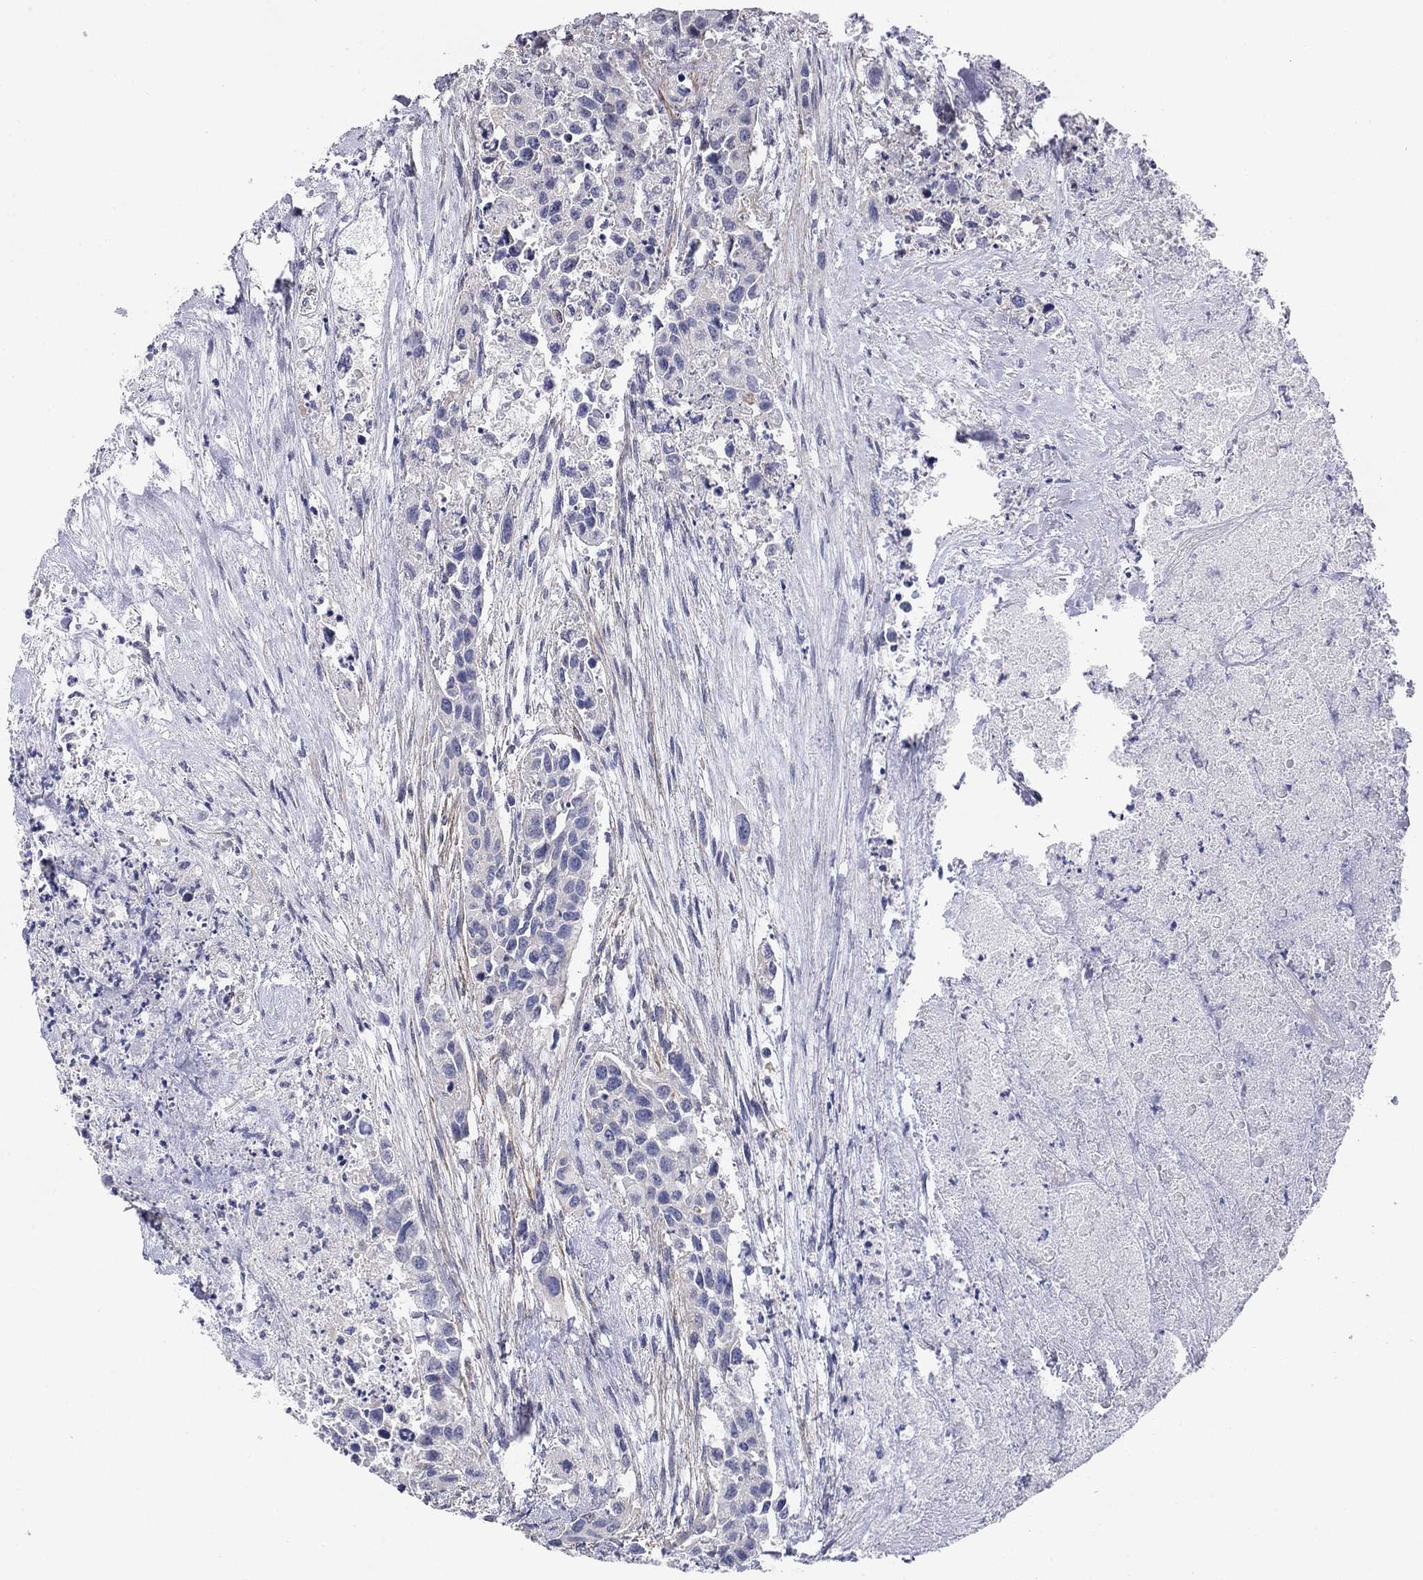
{"staining": {"intensity": "negative", "quantity": "none", "location": "none"}, "tissue": "urothelial cancer", "cell_type": "Tumor cells", "image_type": "cancer", "snomed": [{"axis": "morphology", "description": "Urothelial carcinoma, High grade"}, {"axis": "topography", "description": "Urinary bladder"}], "caption": "High magnification brightfield microscopy of high-grade urothelial carcinoma stained with DAB (3,3'-diaminobenzidine) (brown) and counterstained with hematoxylin (blue): tumor cells show no significant positivity.", "gene": "GRK7", "patient": {"sex": "female", "age": 73}}